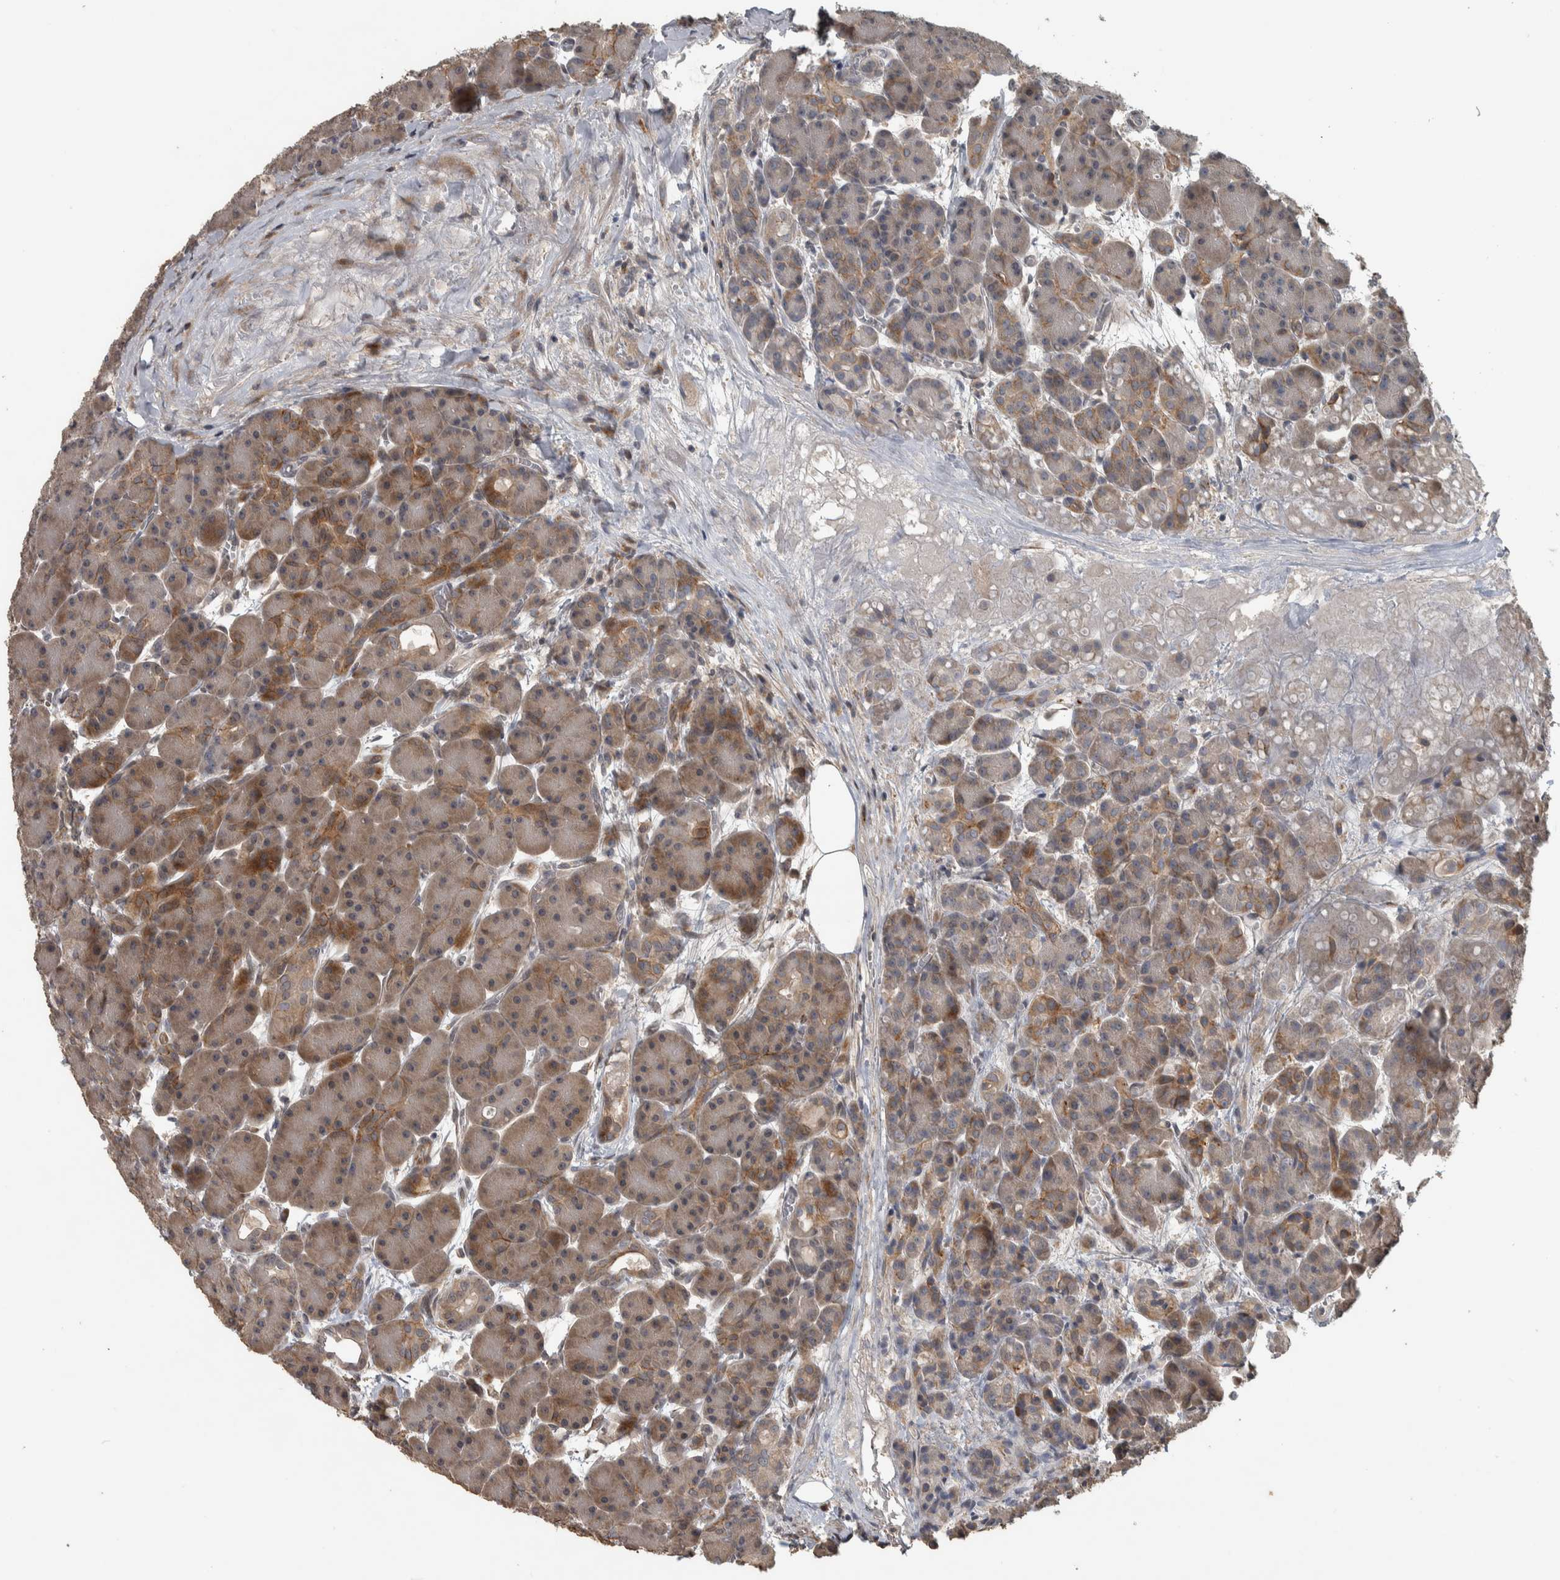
{"staining": {"intensity": "moderate", "quantity": ">75%", "location": "cytoplasmic/membranous"}, "tissue": "pancreas", "cell_type": "Exocrine glandular cells", "image_type": "normal", "snomed": [{"axis": "morphology", "description": "Normal tissue, NOS"}, {"axis": "topography", "description": "Pancreas"}], "caption": "An immunohistochemistry (IHC) image of normal tissue is shown. Protein staining in brown highlights moderate cytoplasmic/membranous positivity in pancreas within exocrine glandular cells.", "gene": "ERAL1", "patient": {"sex": "male", "age": 63}}